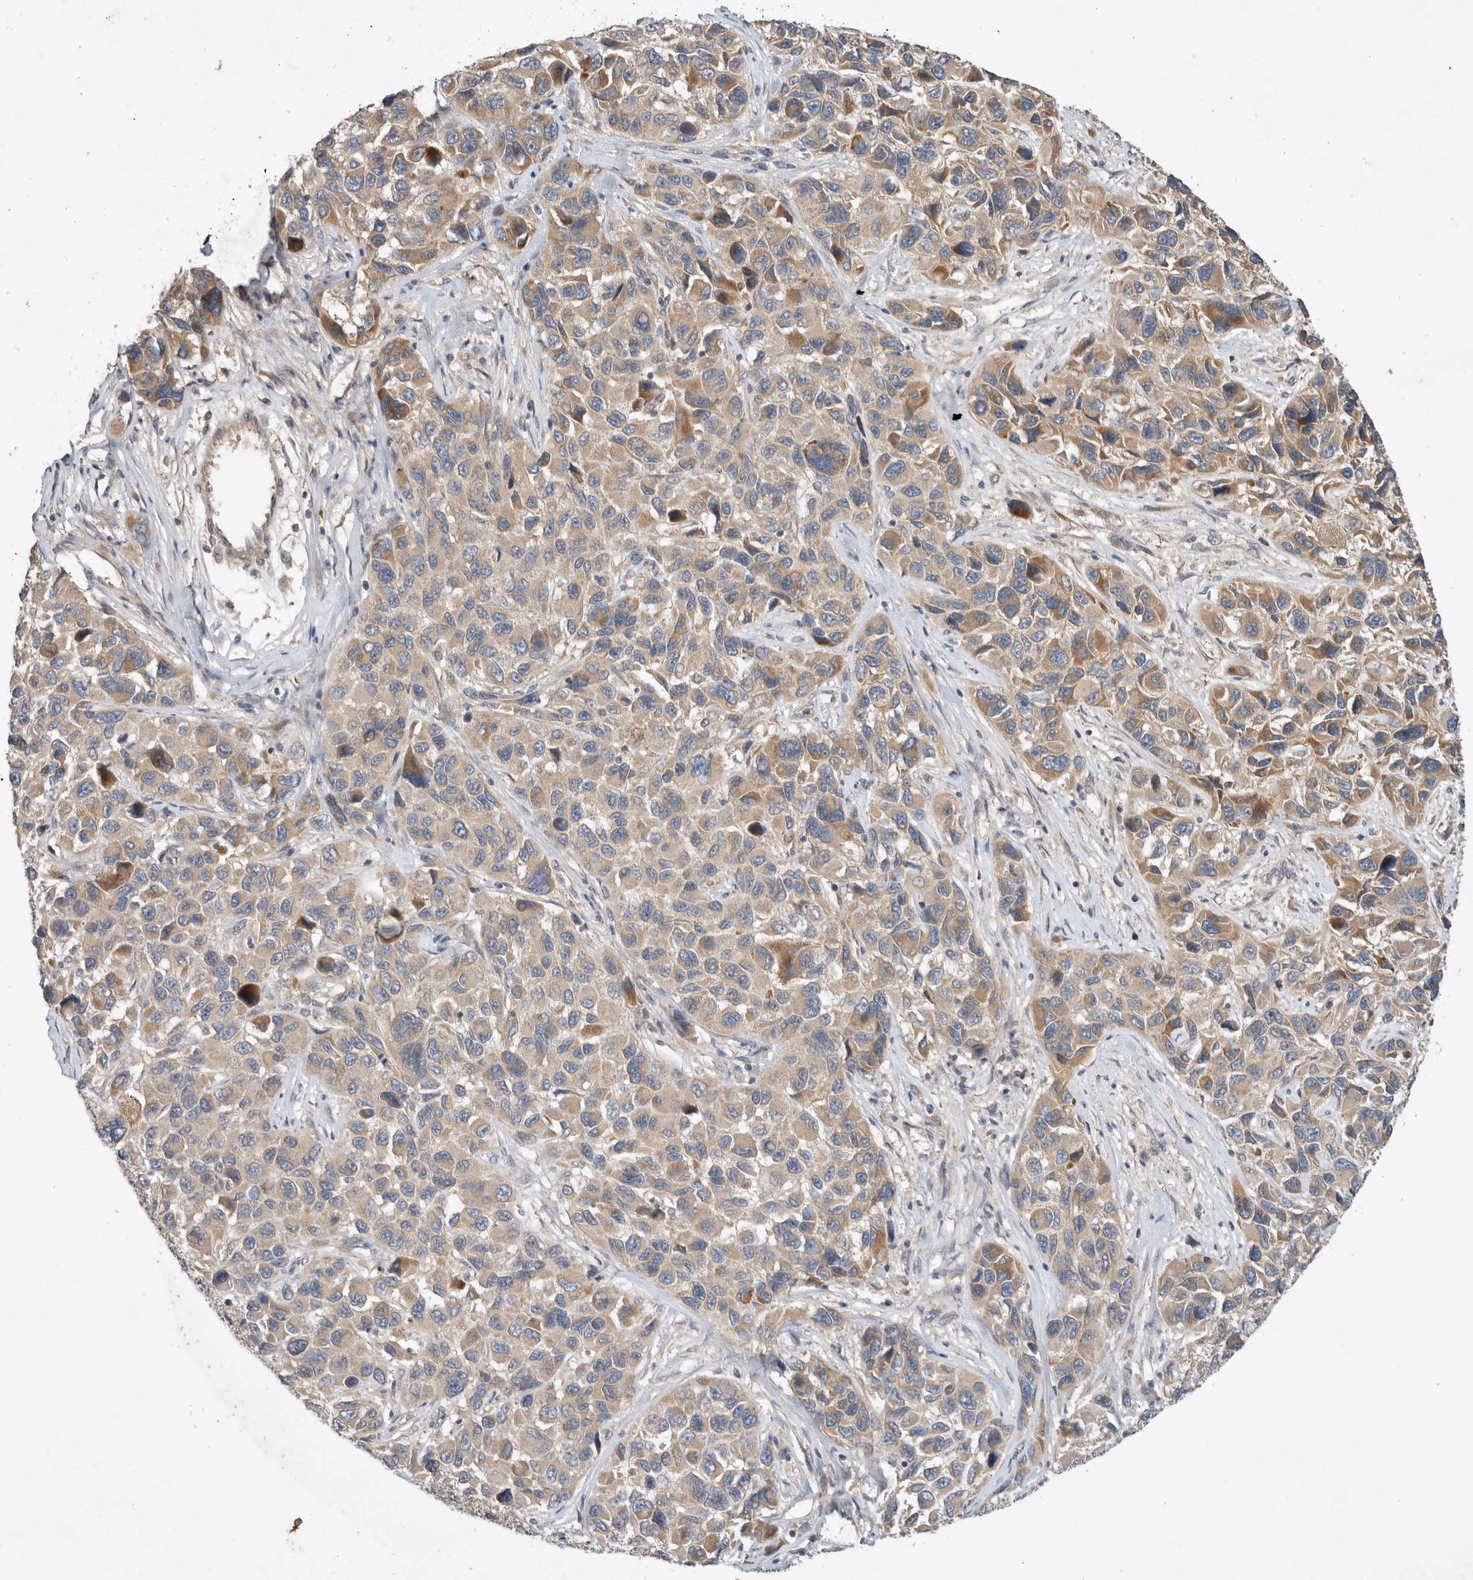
{"staining": {"intensity": "moderate", "quantity": "25%-75%", "location": "cytoplasmic/membranous"}, "tissue": "melanoma", "cell_type": "Tumor cells", "image_type": "cancer", "snomed": [{"axis": "morphology", "description": "Malignant melanoma, NOS"}, {"axis": "topography", "description": "Skin"}], "caption": "Protein positivity by IHC exhibits moderate cytoplasmic/membranous positivity in approximately 25%-75% of tumor cells in melanoma.", "gene": "ARMC9", "patient": {"sex": "male", "age": 53}}